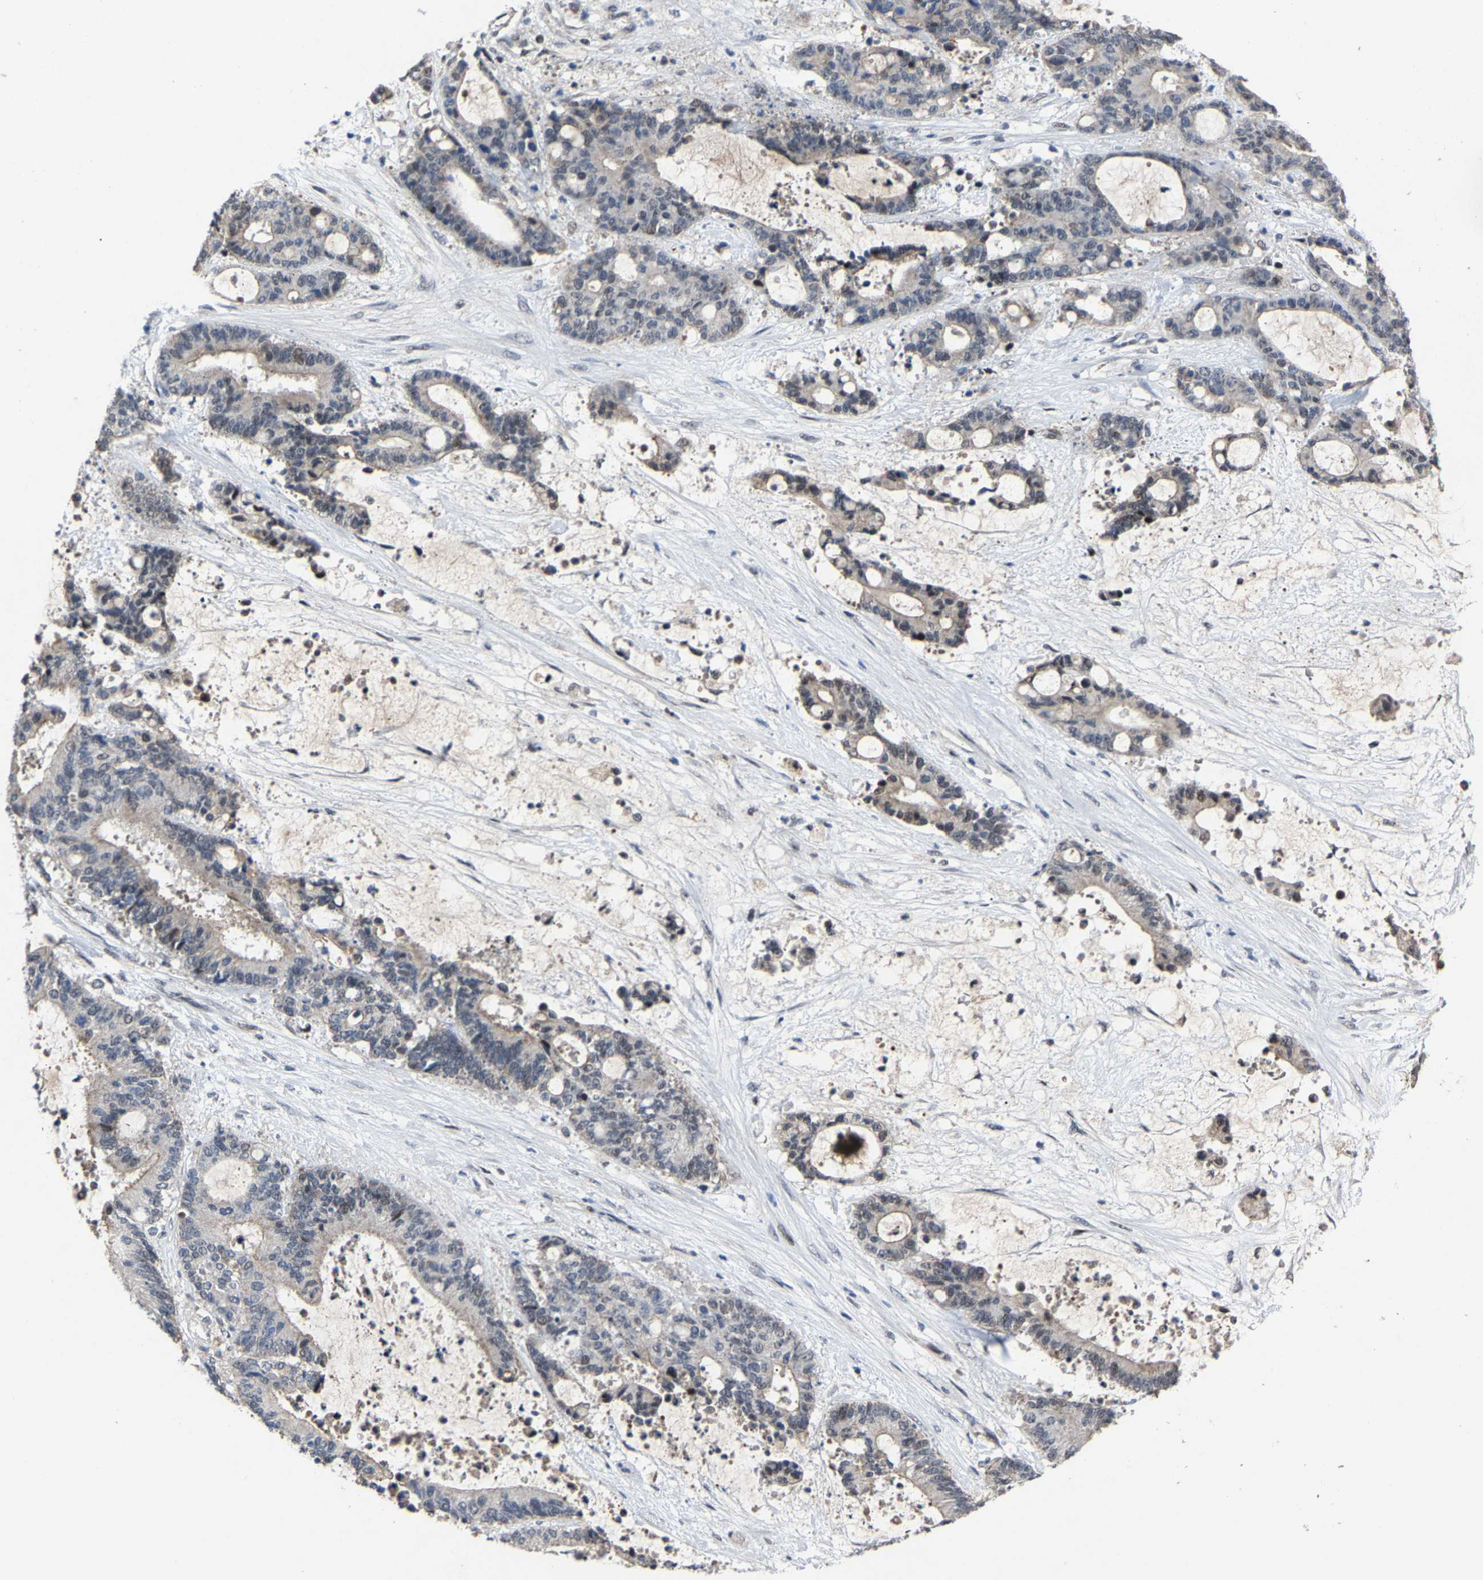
{"staining": {"intensity": "negative", "quantity": "none", "location": "none"}, "tissue": "liver cancer", "cell_type": "Tumor cells", "image_type": "cancer", "snomed": [{"axis": "morphology", "description": "Normal tissue, NOS"}, {"axis": "morphology", "description": "Cholangiocarcinoma"}, {"axis": "topography", "description": "Liver"}, {"axis": "topography", "description": "Peripheral nerve tissue"}], "caption": "Immunohistochemistry (IHC) image of cholangiocarcinoma (liver) stained for a protein (brown), which shows no staining in tumor cells. The staining is performed using DAB brown chromogen with nuclei counter-stained in using hematoxylin.", "gene": "LSM8", "patient": {"sex": "female", "age": 73}}